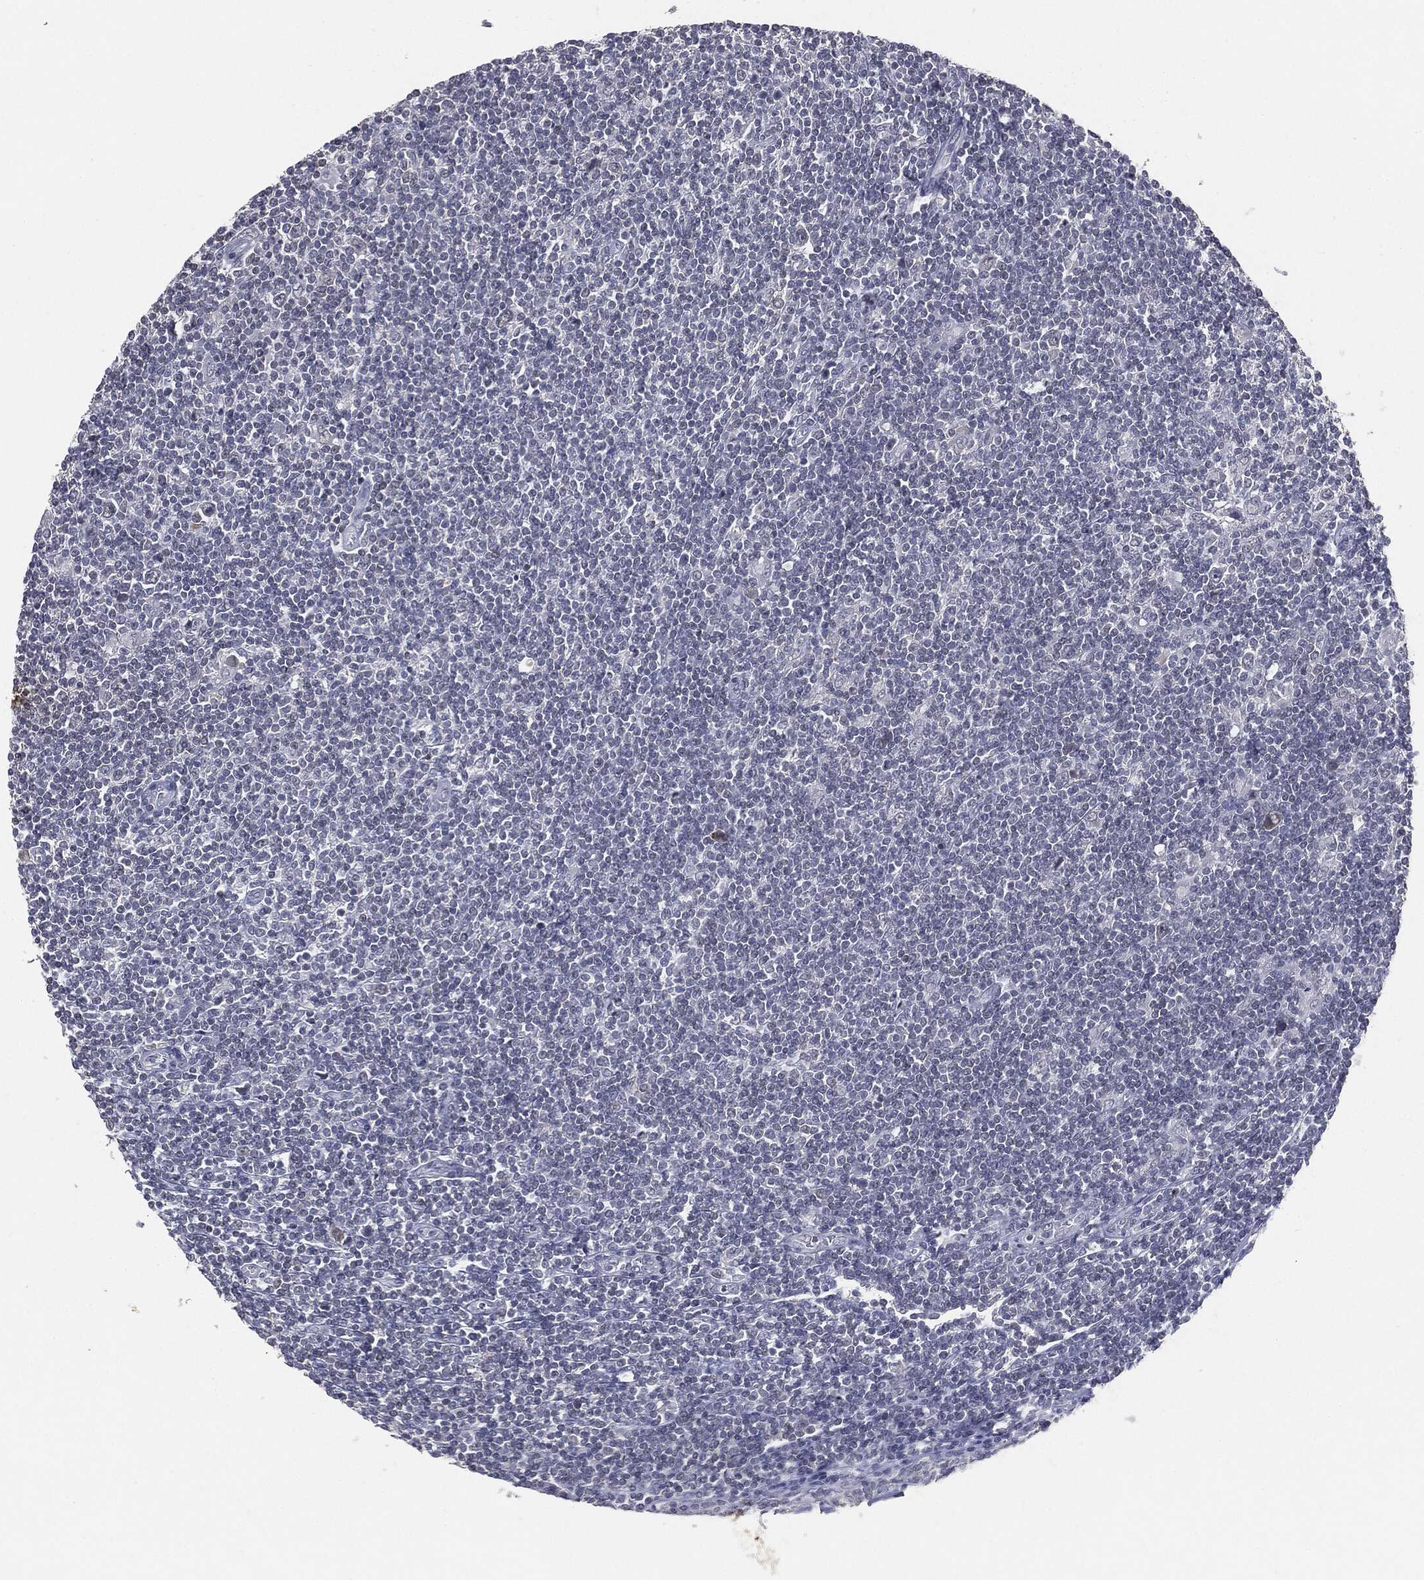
{"staining": {"intensity": "negative", "quantity": "none", "location": "none"}, "tissue": "lymphoma", "cell_type": "Tumor cells", "image_type": "cancer", "snomed": [{"axis": "morphology", "description": "Hodgkin's disease, NOS"}, {"axis": "topography", "description": "Lymph node"}], "caption": "This histopathology image is of lymphoma stained with IHC to label a protein in brown with the nuclei are counter-stained blue. There is no positivity in tumor cells.", "gene": "SLC2A2", "patient": {"sex": "male", "age": 40}}